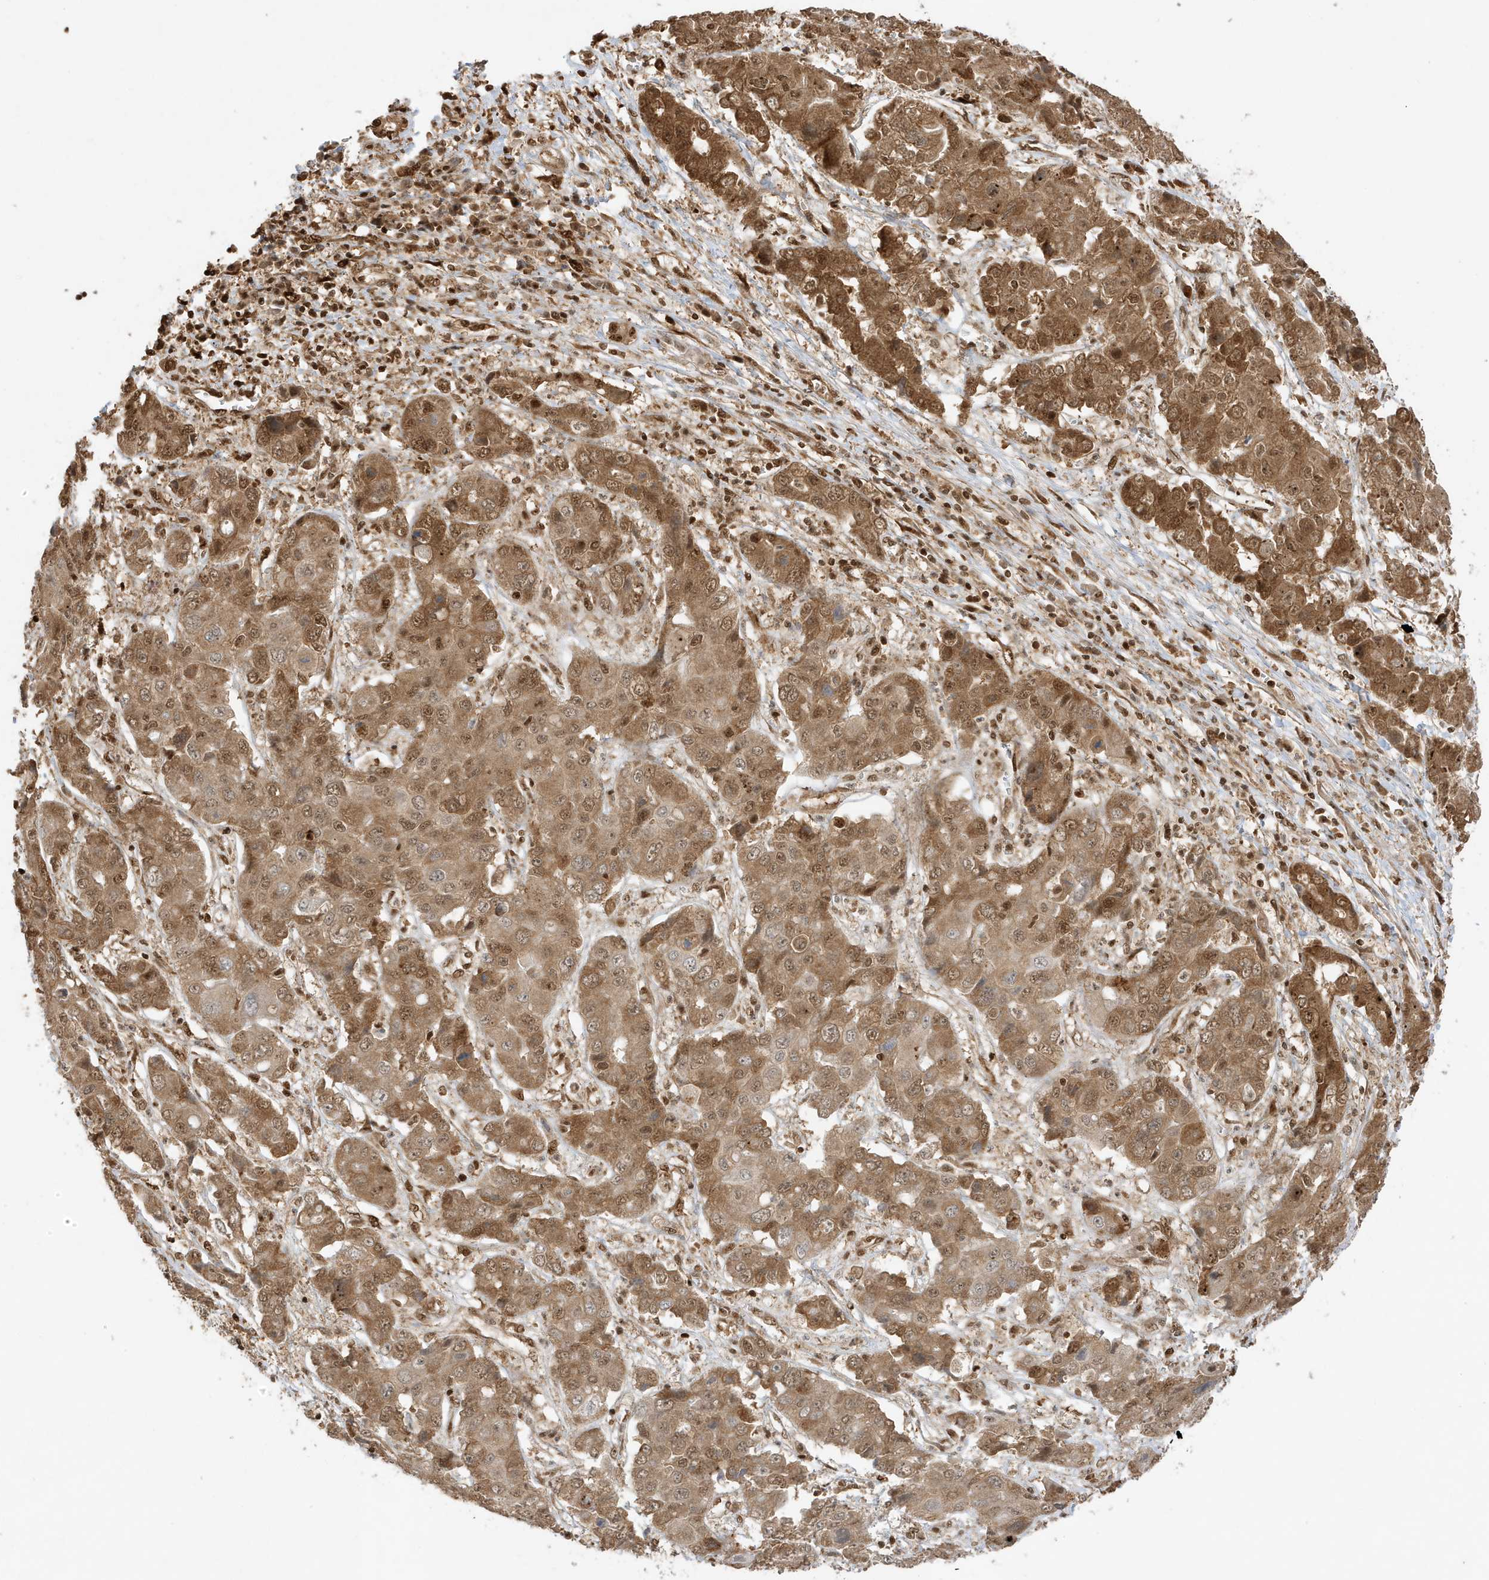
{"staining": {"intensity": "strong", "quantity": ">75%", "location": "cytoplasmic/membranous,nuclear"}, "tissue": "liver cancer", "cell_type": "Tumor cells", "image_type": "cancer", "snomed": [{"axis": "morphology", "description": "Cholangiocarcinoma"}, {"axis": "topography", "description": "Liver"}], "caption": "A histopathology image of liver cholangiocarcinoma stained for a protein demonstrates strong cytoplasmic/membranous and nuclear brown staining in tumor cells.", "gene": "ZBTB41", "patient": {"sex": "male", "age": 67}}